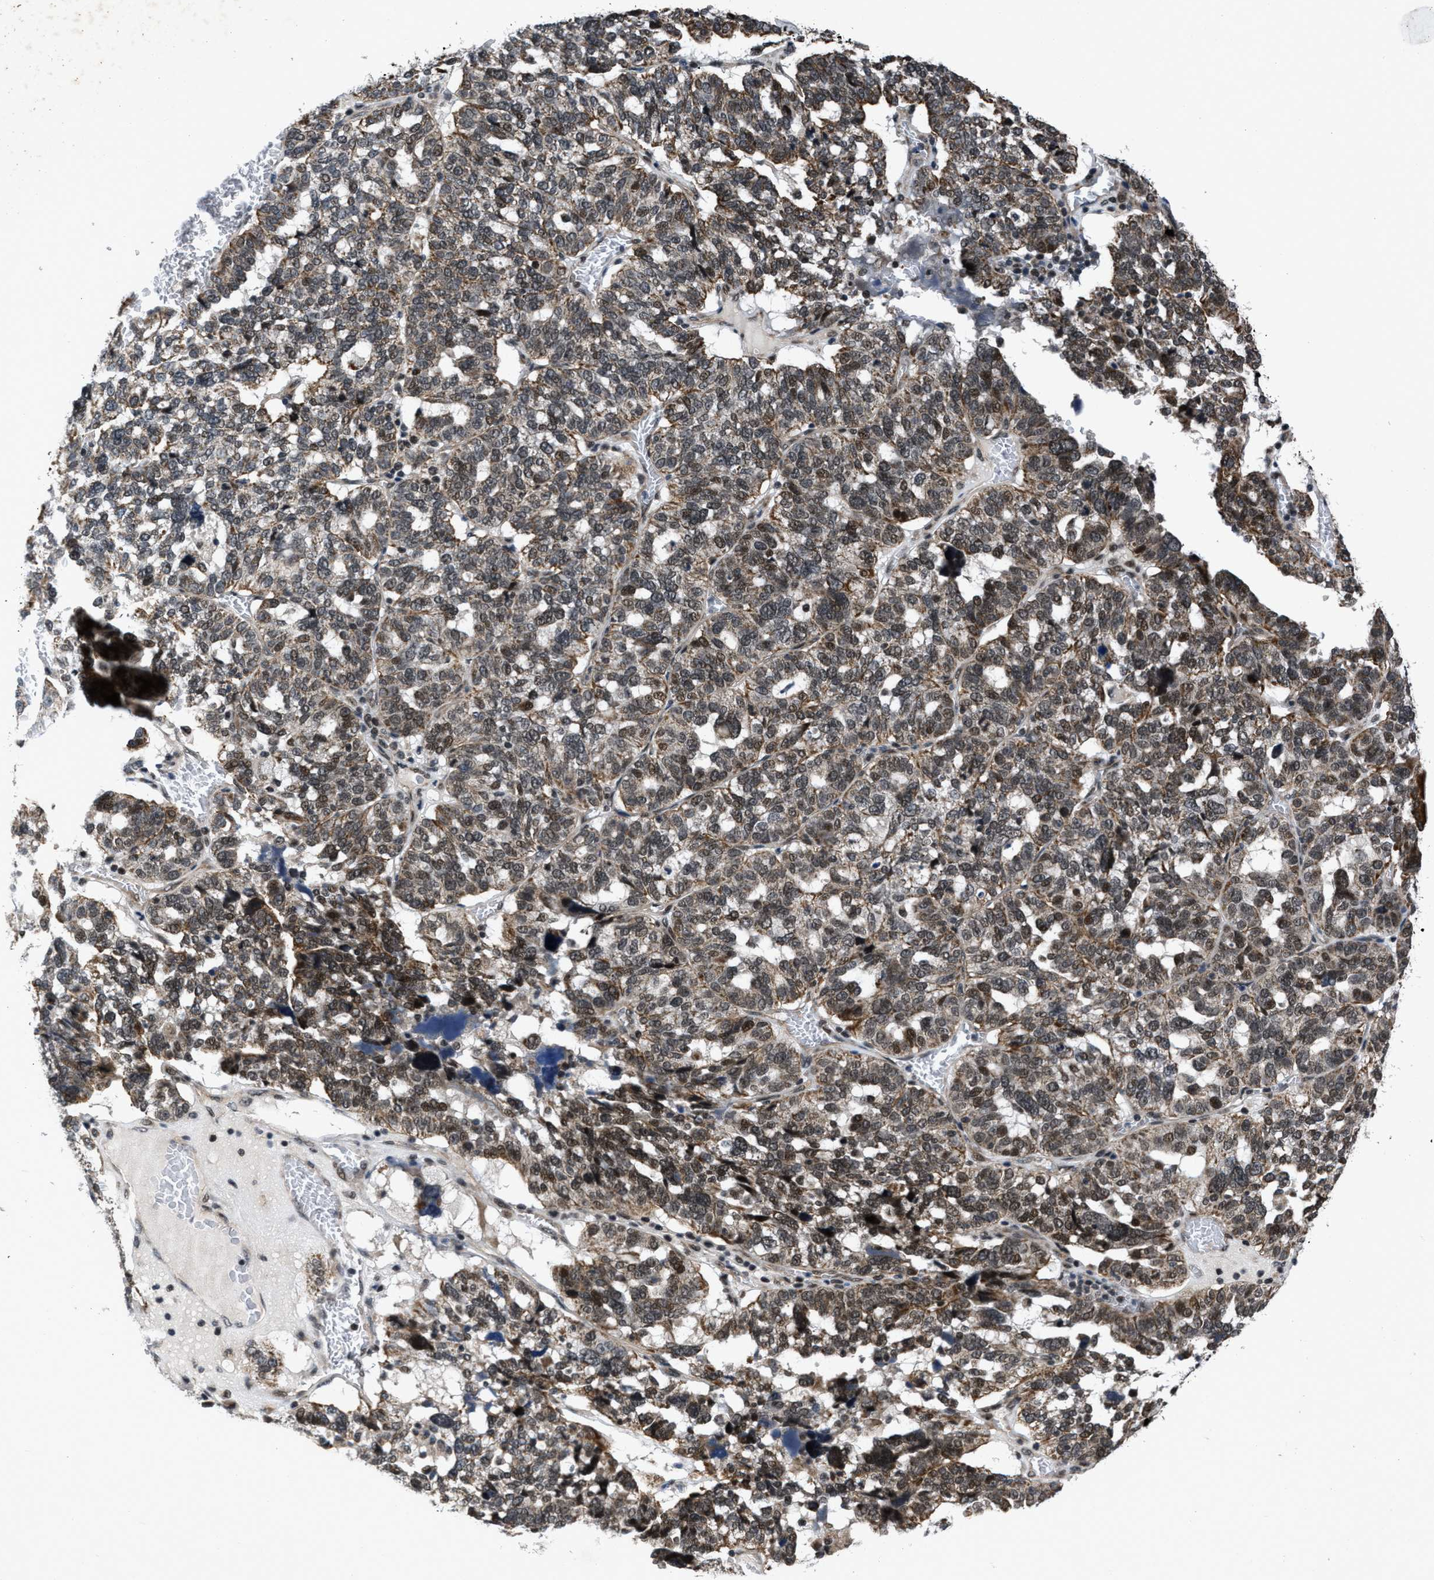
{"staining": {"intensity": "weak", "quantity": ">75%", "location": "nuclear"}, "tissue": "ovarian cancer", "cell_type": "Tumor cells", "image_type": "cancer", "snomed": [{"axis": "morphology", "description": "Cystadenocarcinoma, serous, NOS"}, {"axis": "topography", "description": "Ovary"}], "caption": "This is a photomicrograph of immunohistochemistry (IHC) staining of ovarian serous cystadenocarcinoma, which shows weak positivity in the nuclear of tumor cells.", "gene": "ZNHIT1", "patient": {"sex": "female", "age": 59}}